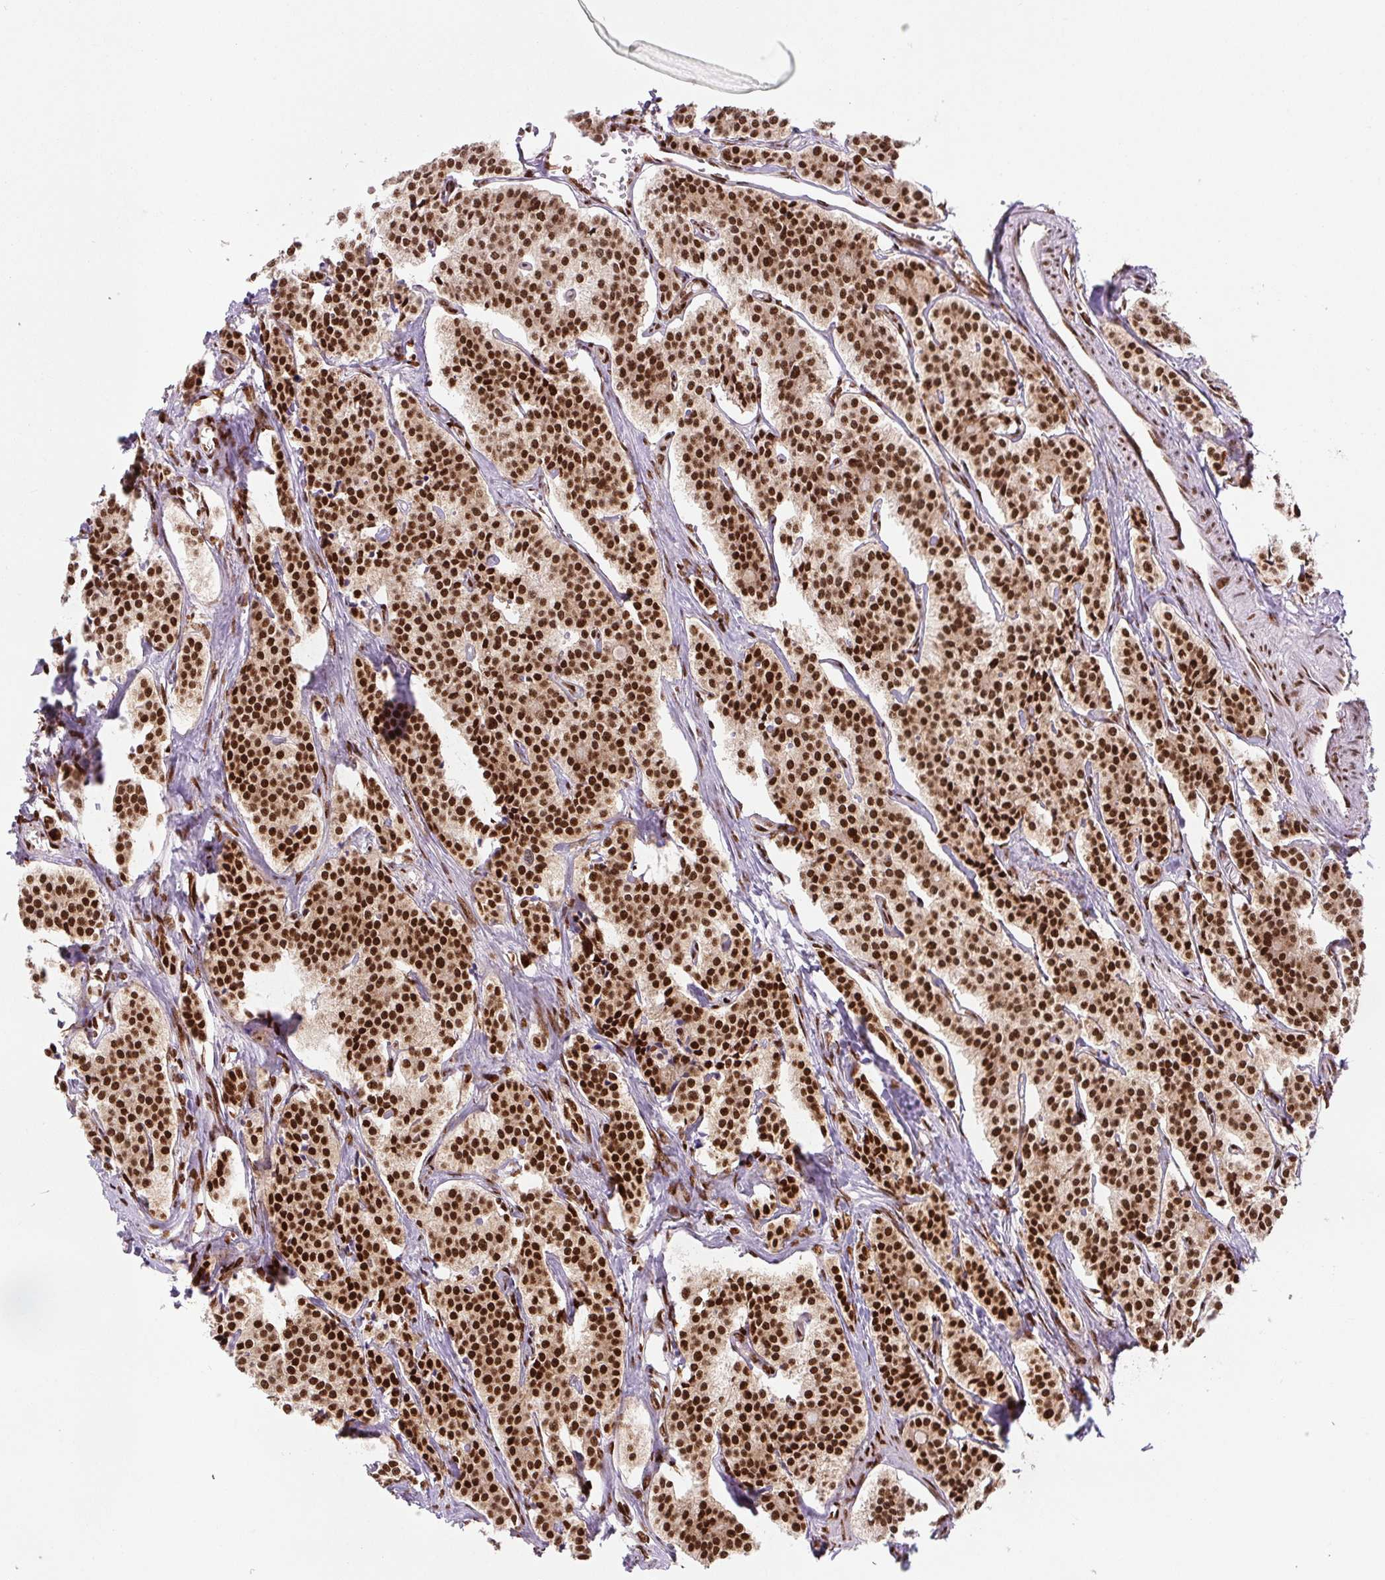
{"staining": {"intensity": "strong", "quantity": ">75%", "location": "nuclear"}, "tissue": "carcinoid", "cell_type": "Tumor cells", "image_type": "cancer", "snomed": [{"axis": "morphology", "description": "Carcinoid, malignant, NOS"}, {"axis": "topography", "description": "Small intestine"}], "caption": "About >75% of tumor cells in carcinoid exhibit strong nuclear protein positivity as visualized by brown immunohistochemical staining.", "gene": "FUS", "patient": {"sex": "male", "age": 63}}